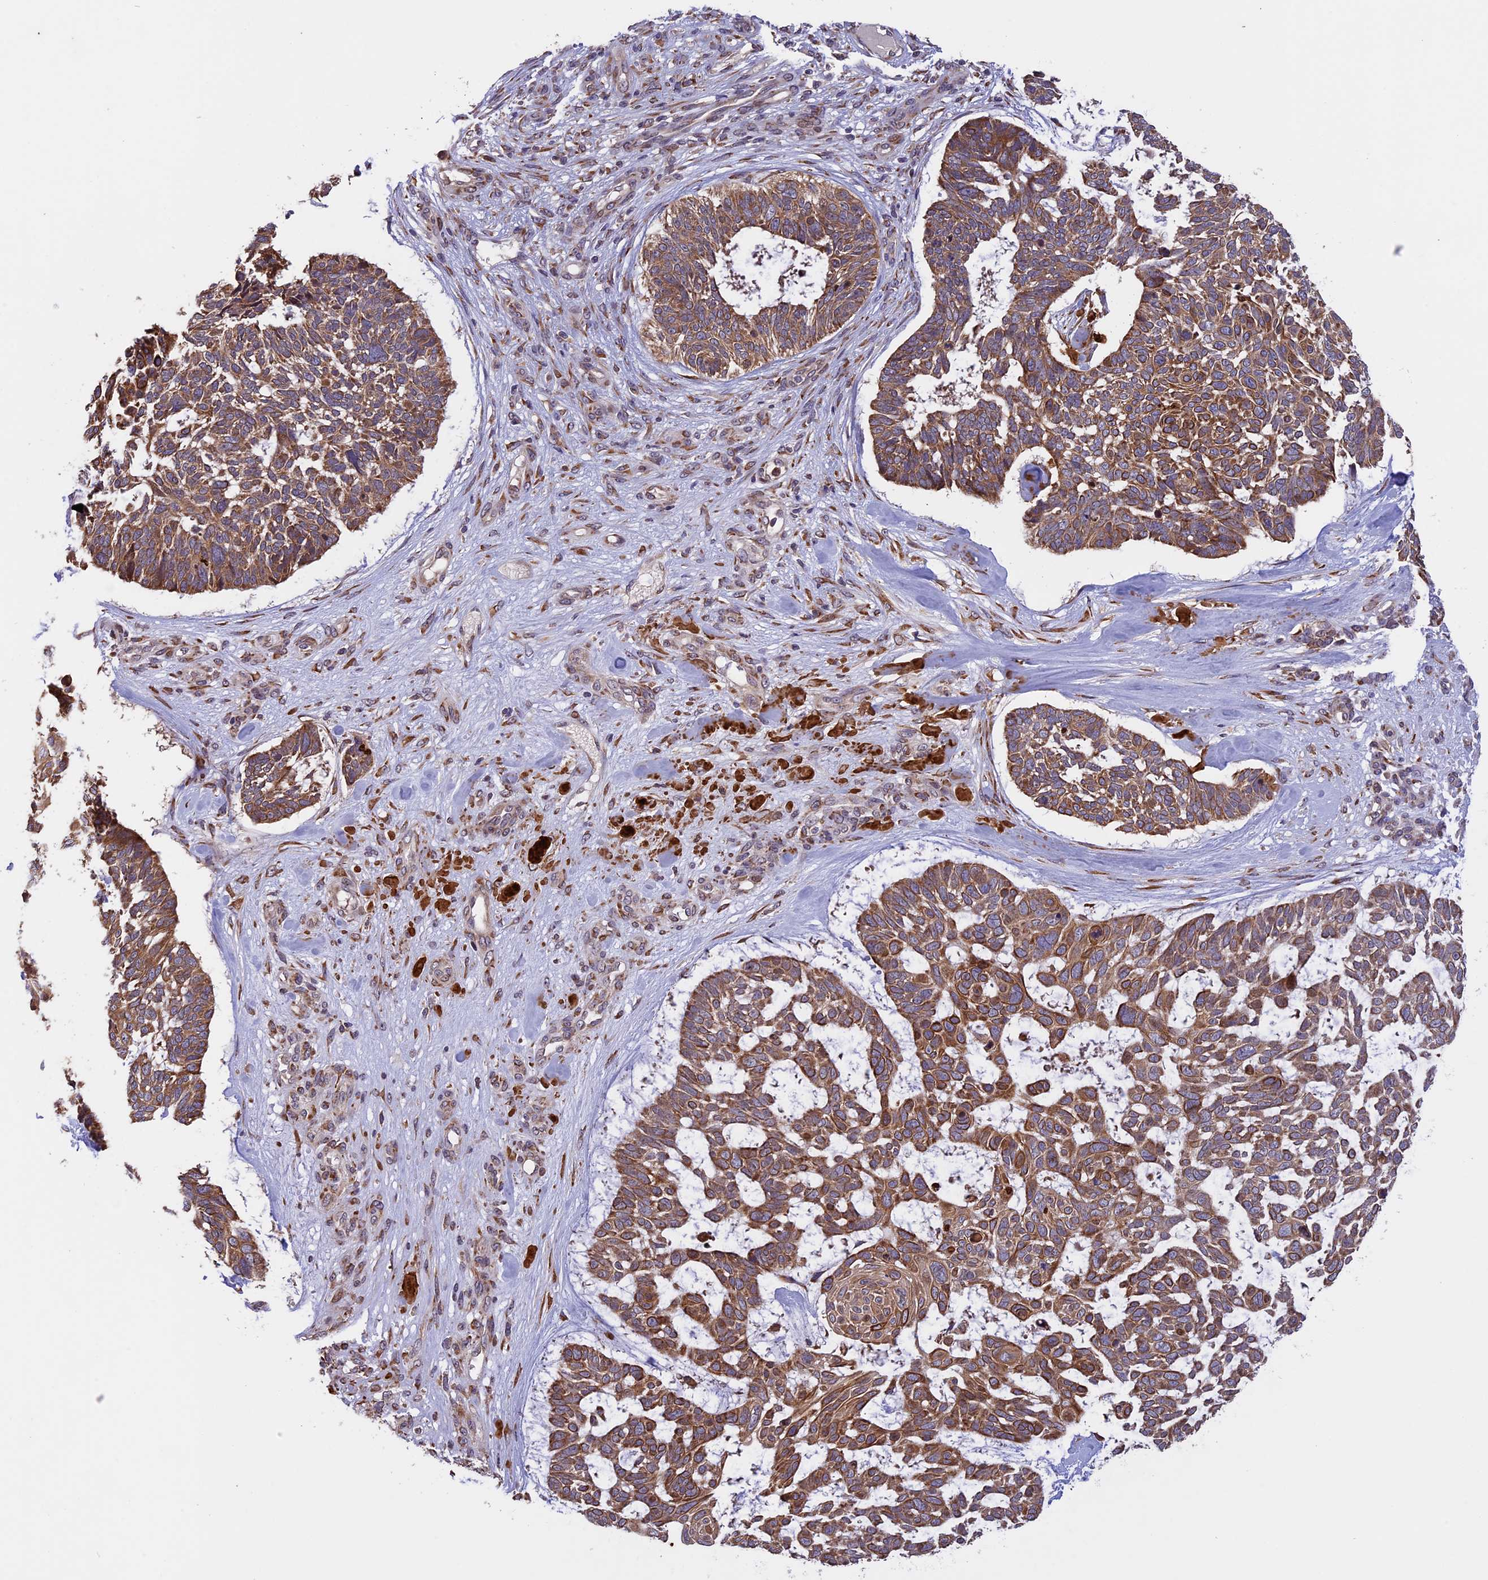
{"staining": {"intensity": "moderate", "quantity": ">75%", "location": "cytoplasmic/membranous"}, "tissue": "skin cancer", "cell_type": "Tumor cells", "image_type": "cancer", "snomed": [{"axis": "morphology", "description": "Basal cell carcinoma"}, {"axis": "topography", "description": "Skin"}], "caption": "High-magnification brightfield microscopy of skin cancer stained with DAB (brown) and counterstained with hematoxylin (blue). tumor cells exhibit moderate cytoplasmic/membranous positivity is appreciated in approximately>75% of cells.", "gene": "DMRTA2", "patient": {"sex": "male", "age": 88}}